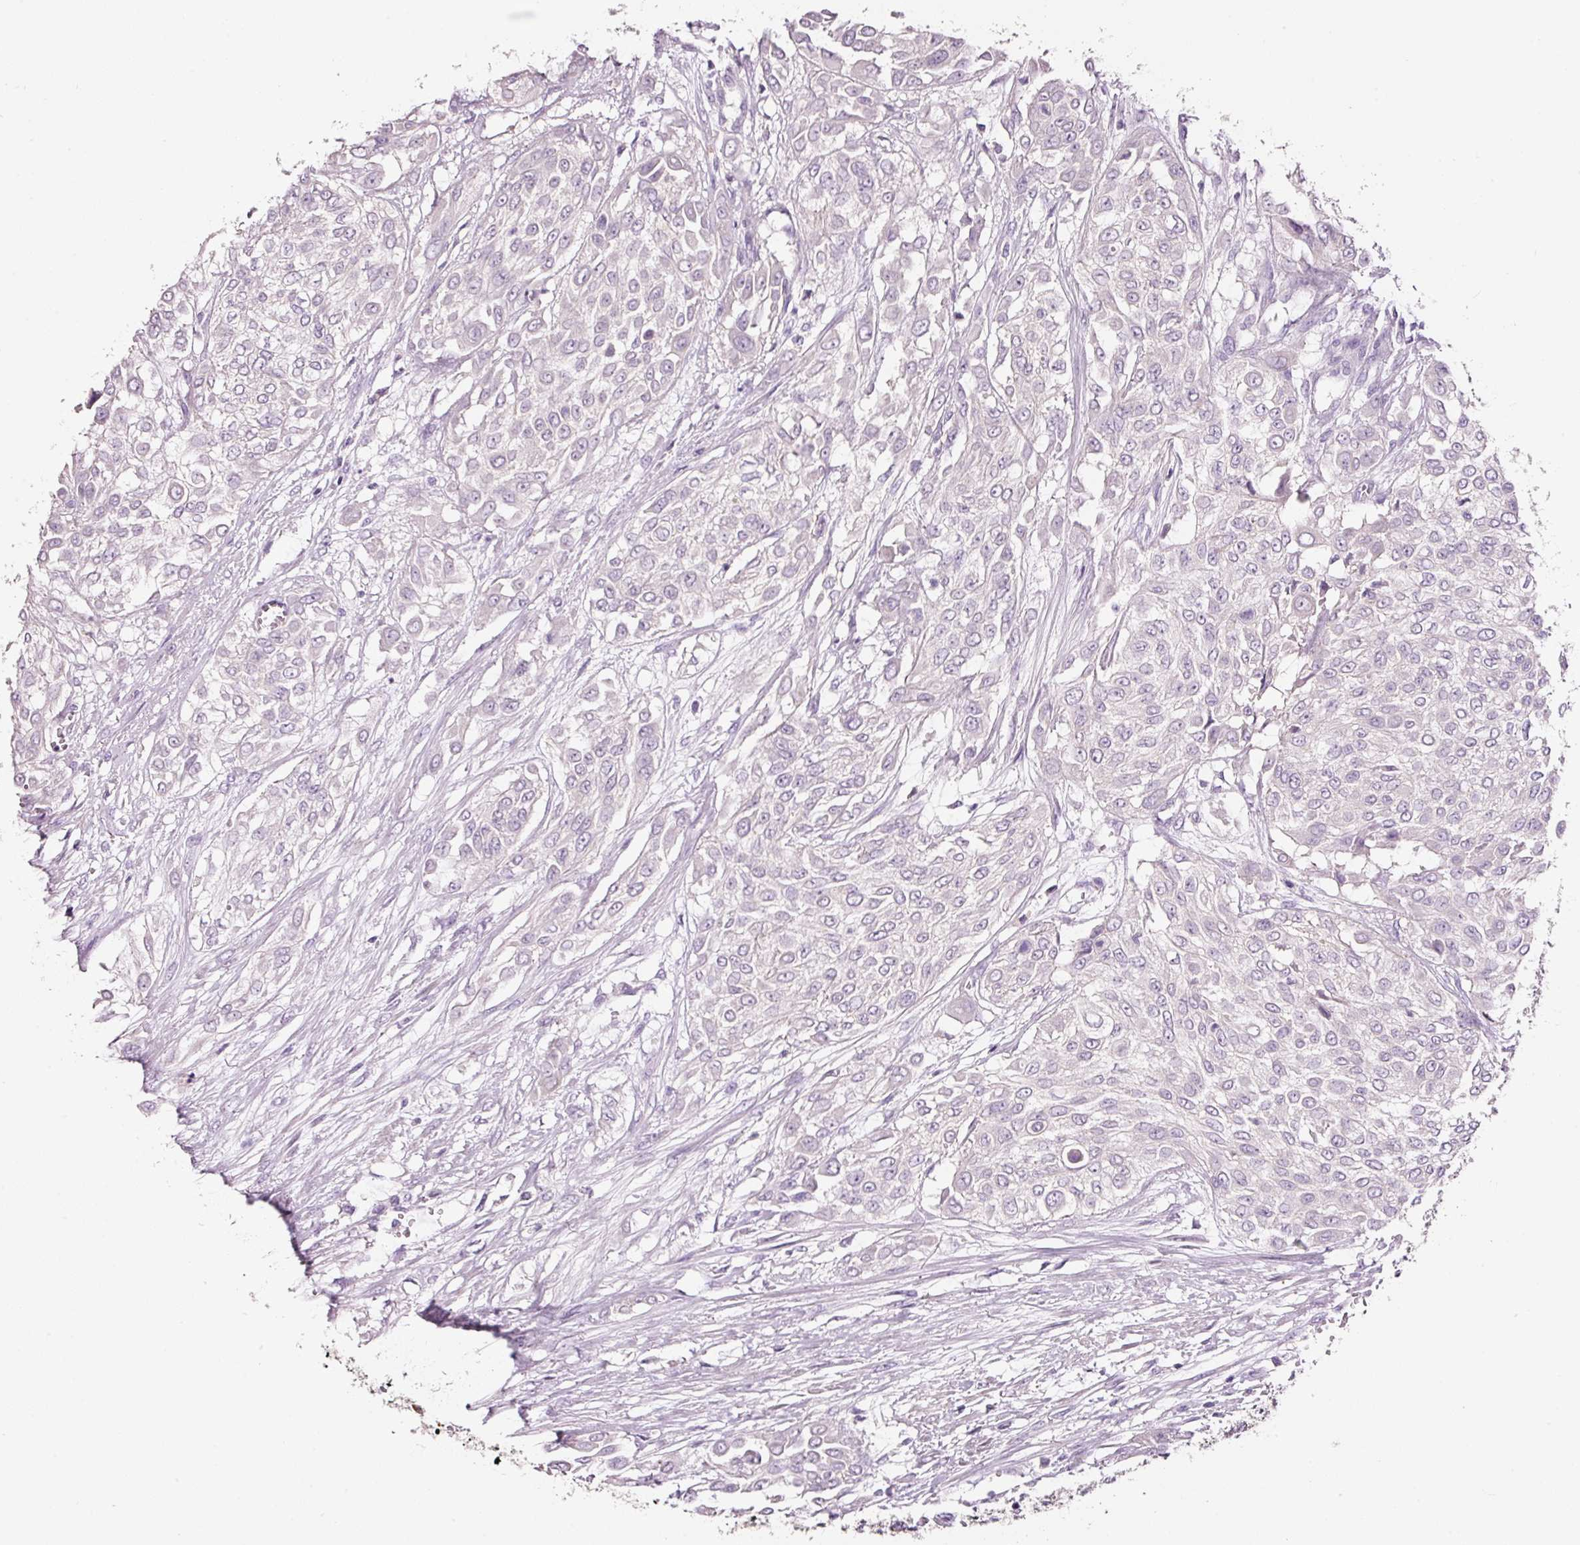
{"staining": {"intensity": "negative", "quantity": "none", "location": "none"}, "tissue": "urothelial cancer", "cell_type": "Tumor cells", "image_type": "cancer", "snomed": [{"axis": "morphology", "description": "Urothelial carcinoma, High grade"}, {"axis": "topography", "description": "Urinary bladder"}], "caption": "Tumor cells are negative for protein expression in human urothelial cancer.", "gene": "TENT5C", "patient": {"sex": "male", "age": 57}}